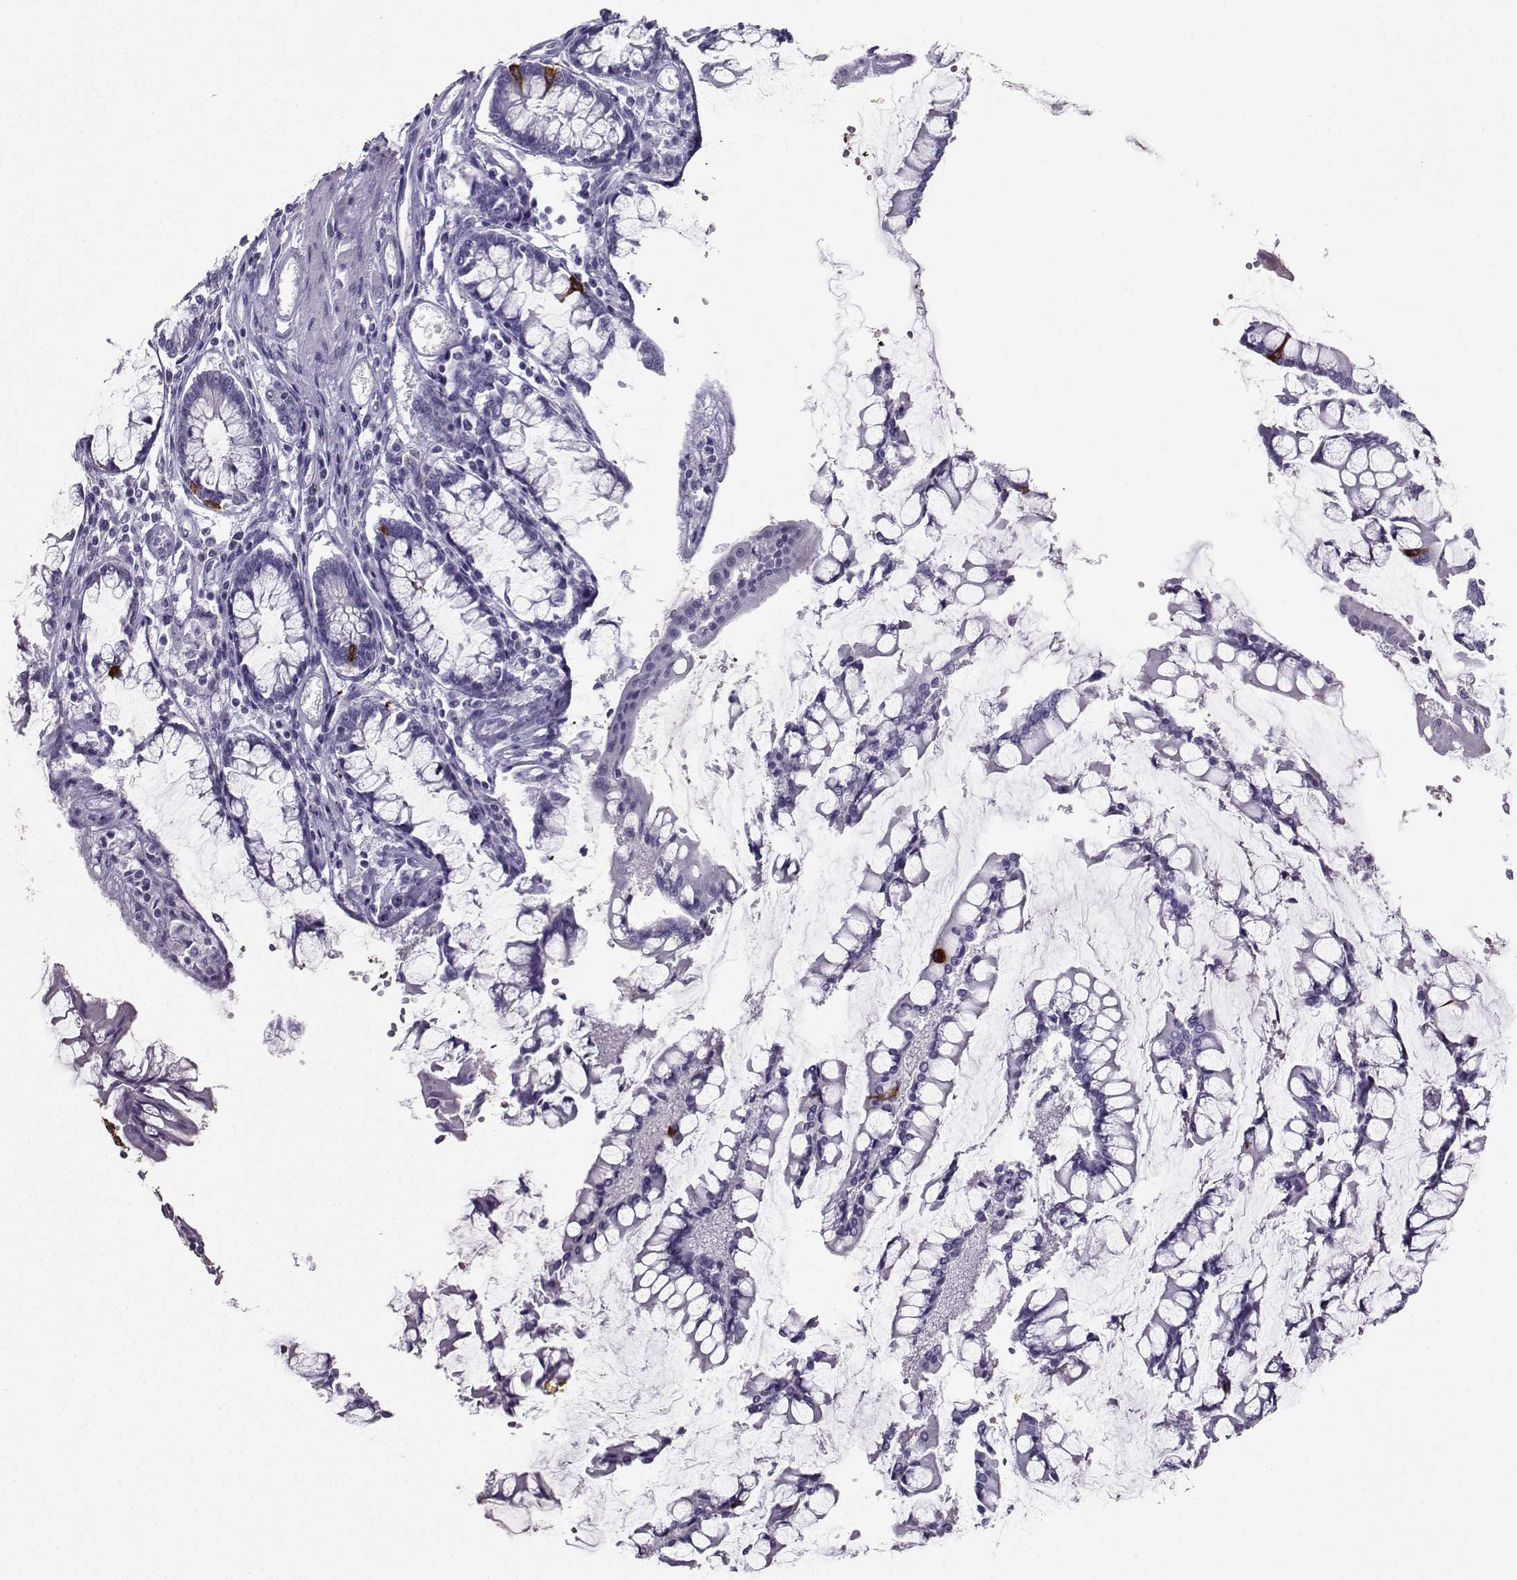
{"staining": {"intensity": "moderate", "quantity": "<25%", "location": "cytoplasmic/membranous"}, "tissue": "carcinoid", "cell_type": "Tumor cells", "image_type": "cancer", "snomed": [{"axis": "morphology", "description": "Carcinoid, malignant, NOS"}, {"axis": "topography", "description": "Small intestine"}], "caption": "A brown stain labels moderate cytoplasmic/membranous expression of a protein in human malignant carcinoid tumor cells. (DAB IHC with brightfield microscopy, high magnification).", "gene": "ZBTB8B", "patient": {"sex": "female", "age": 65}}